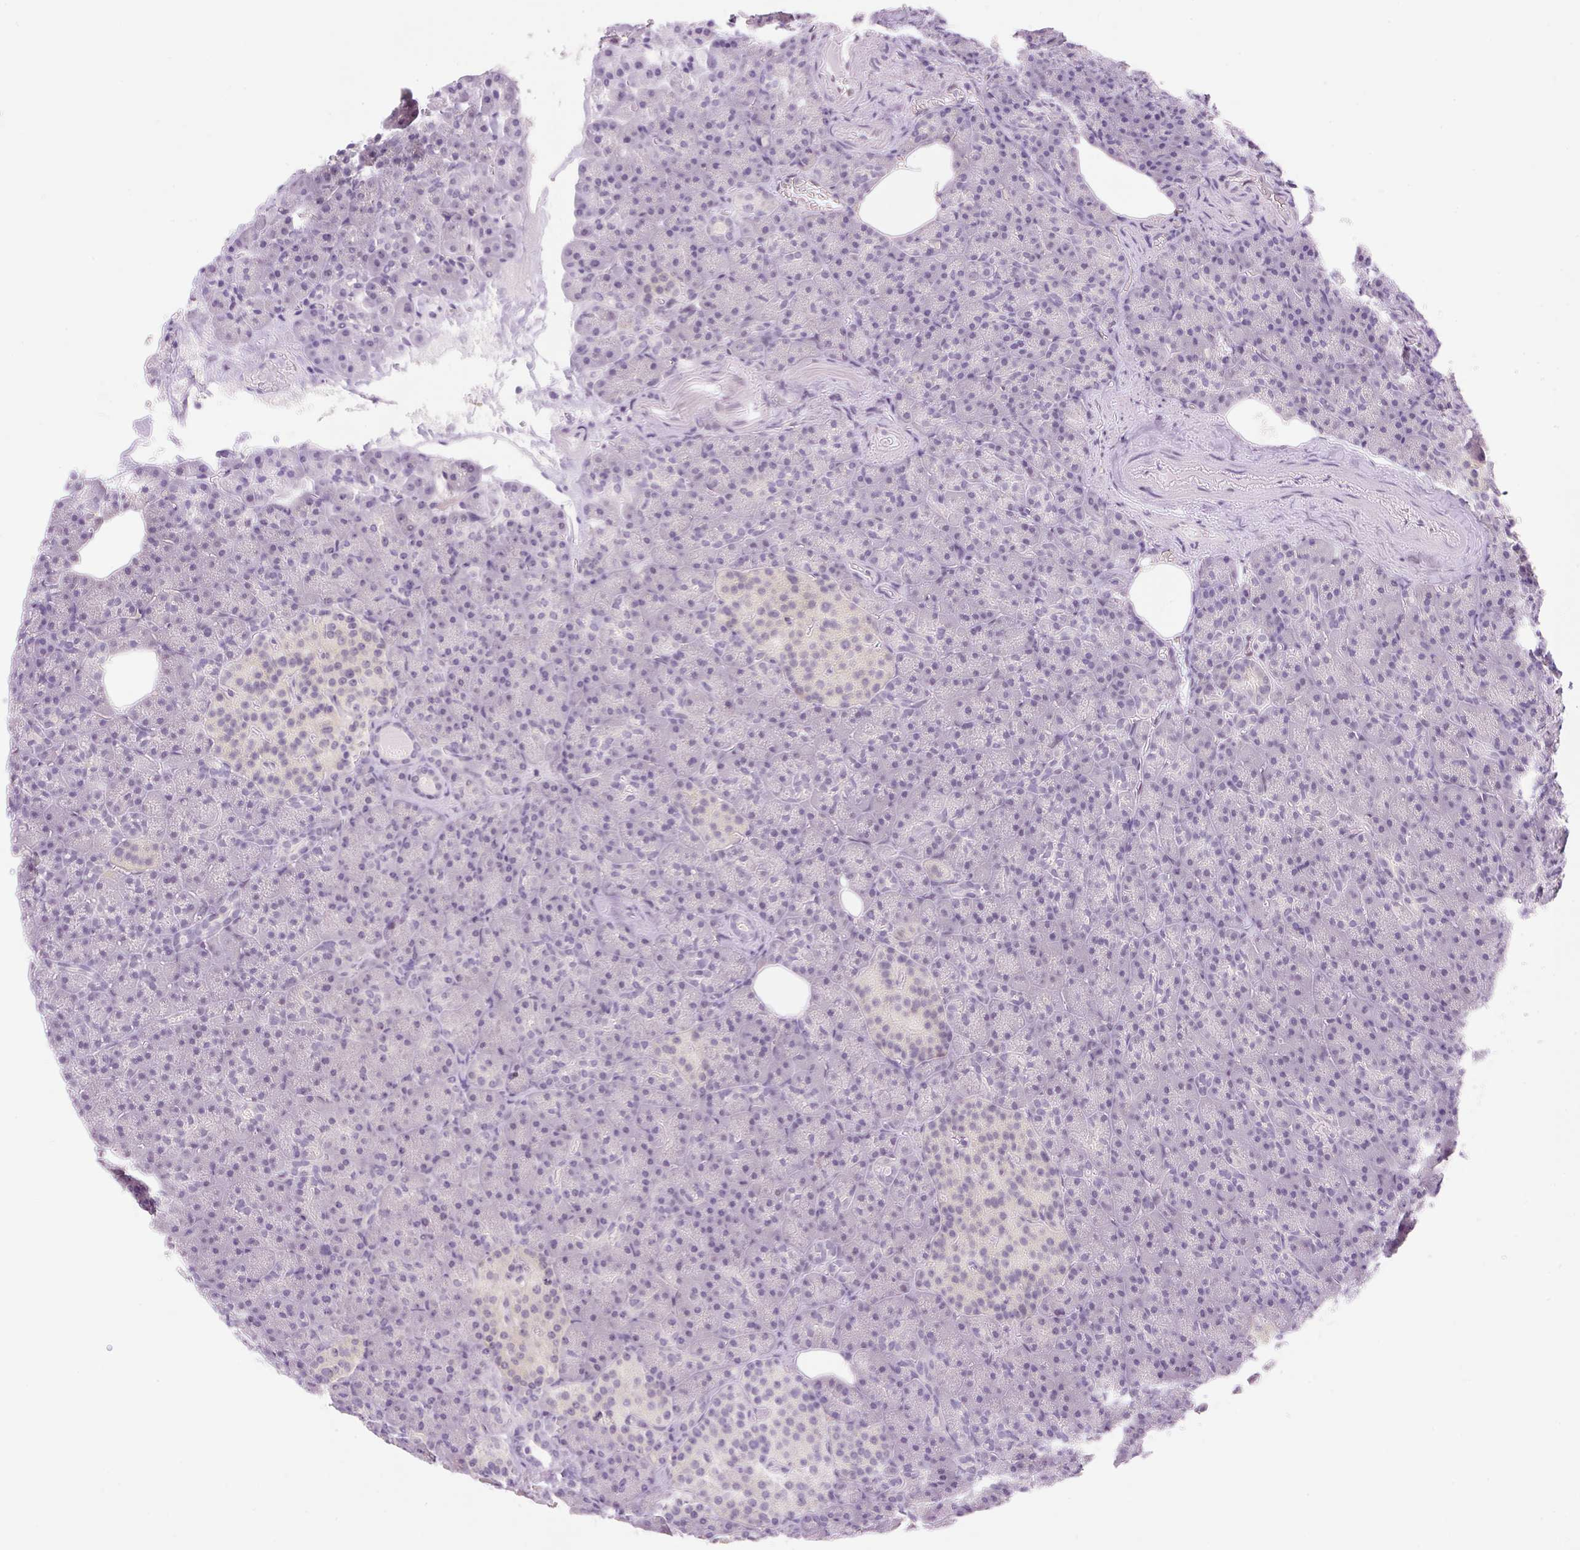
{"staining": {"intensity": "negative", "quantity": "none", "location": "none"}, "tissue": "pancreas", "cell_type": "Exocrine glandular cells", "image_type": "normal", "snomed": [{"axis": "morphology", "description": "Normal tissue, NOS"}, {"axis": "topography", "description": "Pancreas"}], "caption": "Immunohistochemistry (IHC) of unremarkable human pancreas displays no expression in exocrine glandular cells.", "gene": "SYNE3", "patient": {"sex": "female", "age": 74}}